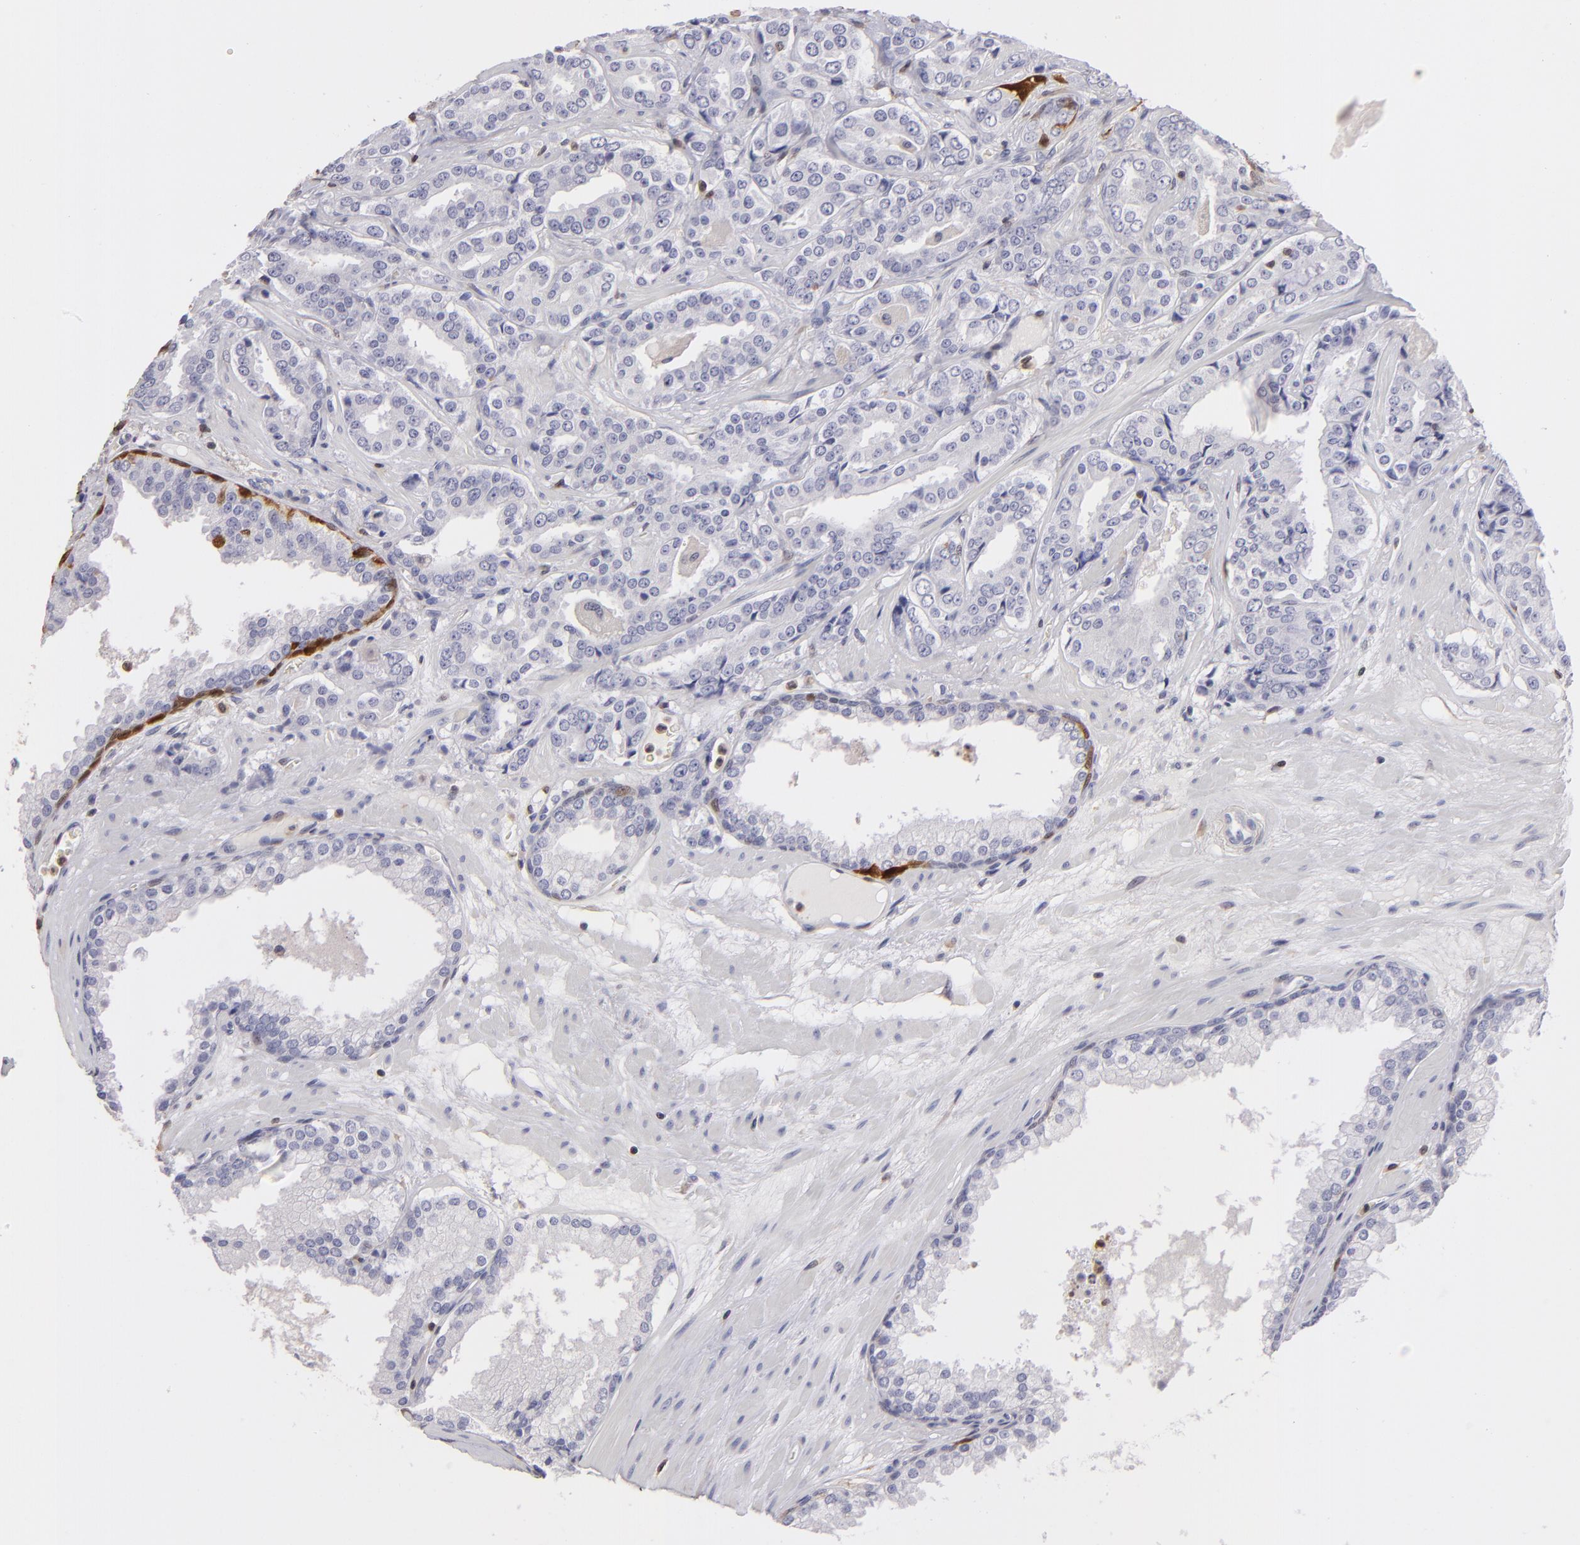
{"staining": {"intensity": "negative", "quantity": "none", "location": "none"}, "tissue": "prostate cancer", "cell_type": "Tumor cells", "image_type": "cancer", "snomed": [{"axis": "morphology", "description": "Adenocarcinoma, Medium grade"}, {"axis": "topography", "description": "Prostate"}], "caption": "Image shows no protein expression in tumor cells of prostate cancer (adenocarcinoma (medium-grade)) tissue.", "gene": "S100A2", "patient": {"sex": "male", "age": 60}}